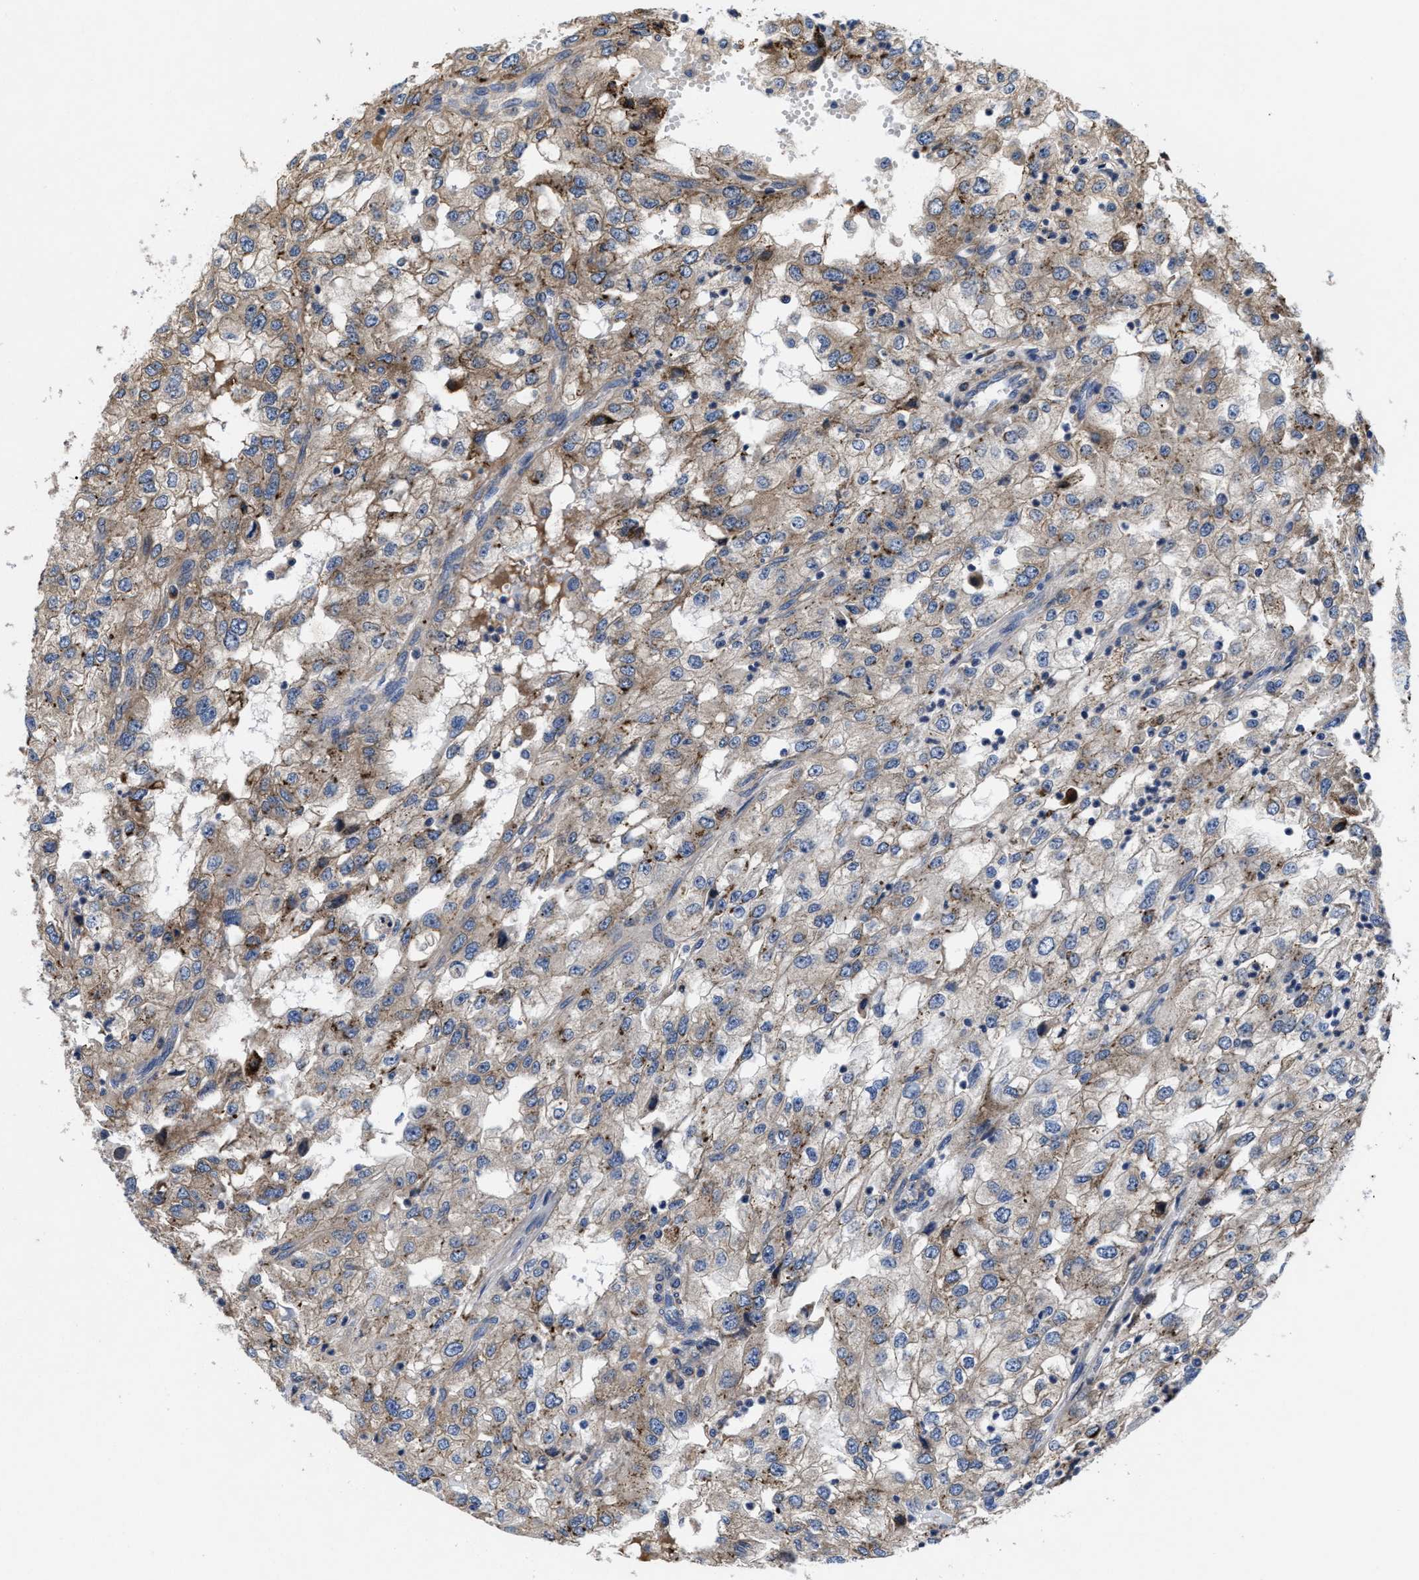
{"staining": {"intensity": "weak", "quantity": ">75%", "location": "cytoplasmic/membranous"}, "tissue": "renal cancer", "cell_type": "Tumor cells", "image_type": "cancer", "snomed": [{"axis": "morphology", "description": "Adenocarcinoma, NOS"}, {"axis": "topography", "description": "Kidney"}], "caption": "Immunohistochemical staining of human adenocarcinoma (renal) exhibits low levels of weak cytoplasmic/membranous staining in approximately >75% of tumor cells.", "gene": "SLC12A2", "patient": {"sex": "female", "age": 54}}